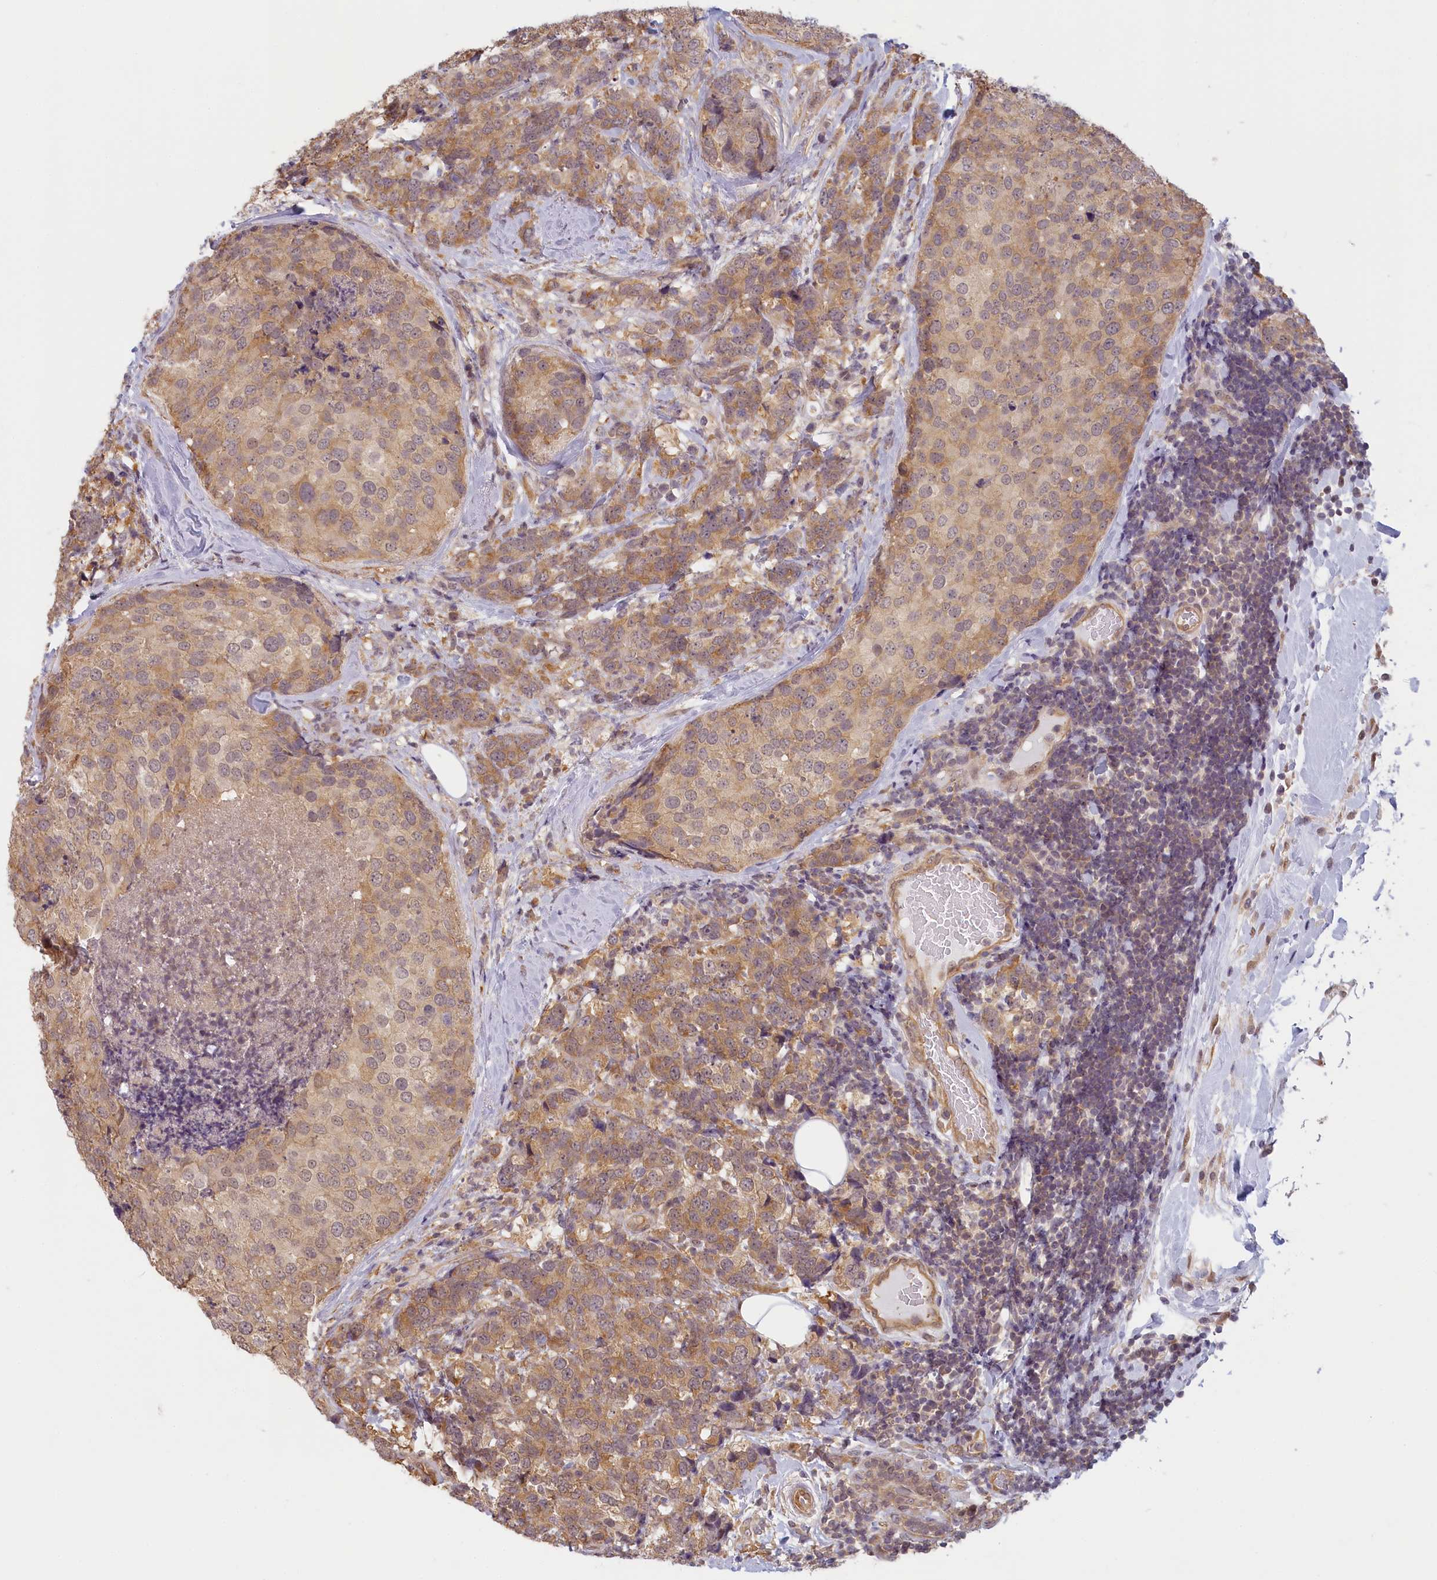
{"staining": {"intensity": "moderate", "quantity": ">75%", "location": "cytoplasmic/membranous"}, "tissue": "breast cancer", "cell_type": "Tumor cells", "image_type": "cancer", "snomed": [{"axis": "morphology", "description": "Lobular carcinoma"}, {"axis": "topography", "description": "Breast"}], "caption": "Human breast cancer (lobular carcinoma) stained with a brown dye exhibits moderate cytoplasmic/membranous positive staining in about >75% of tumor cells.", "gene": "C19orf44", "patient": {"sex": "female", "age": 59}}